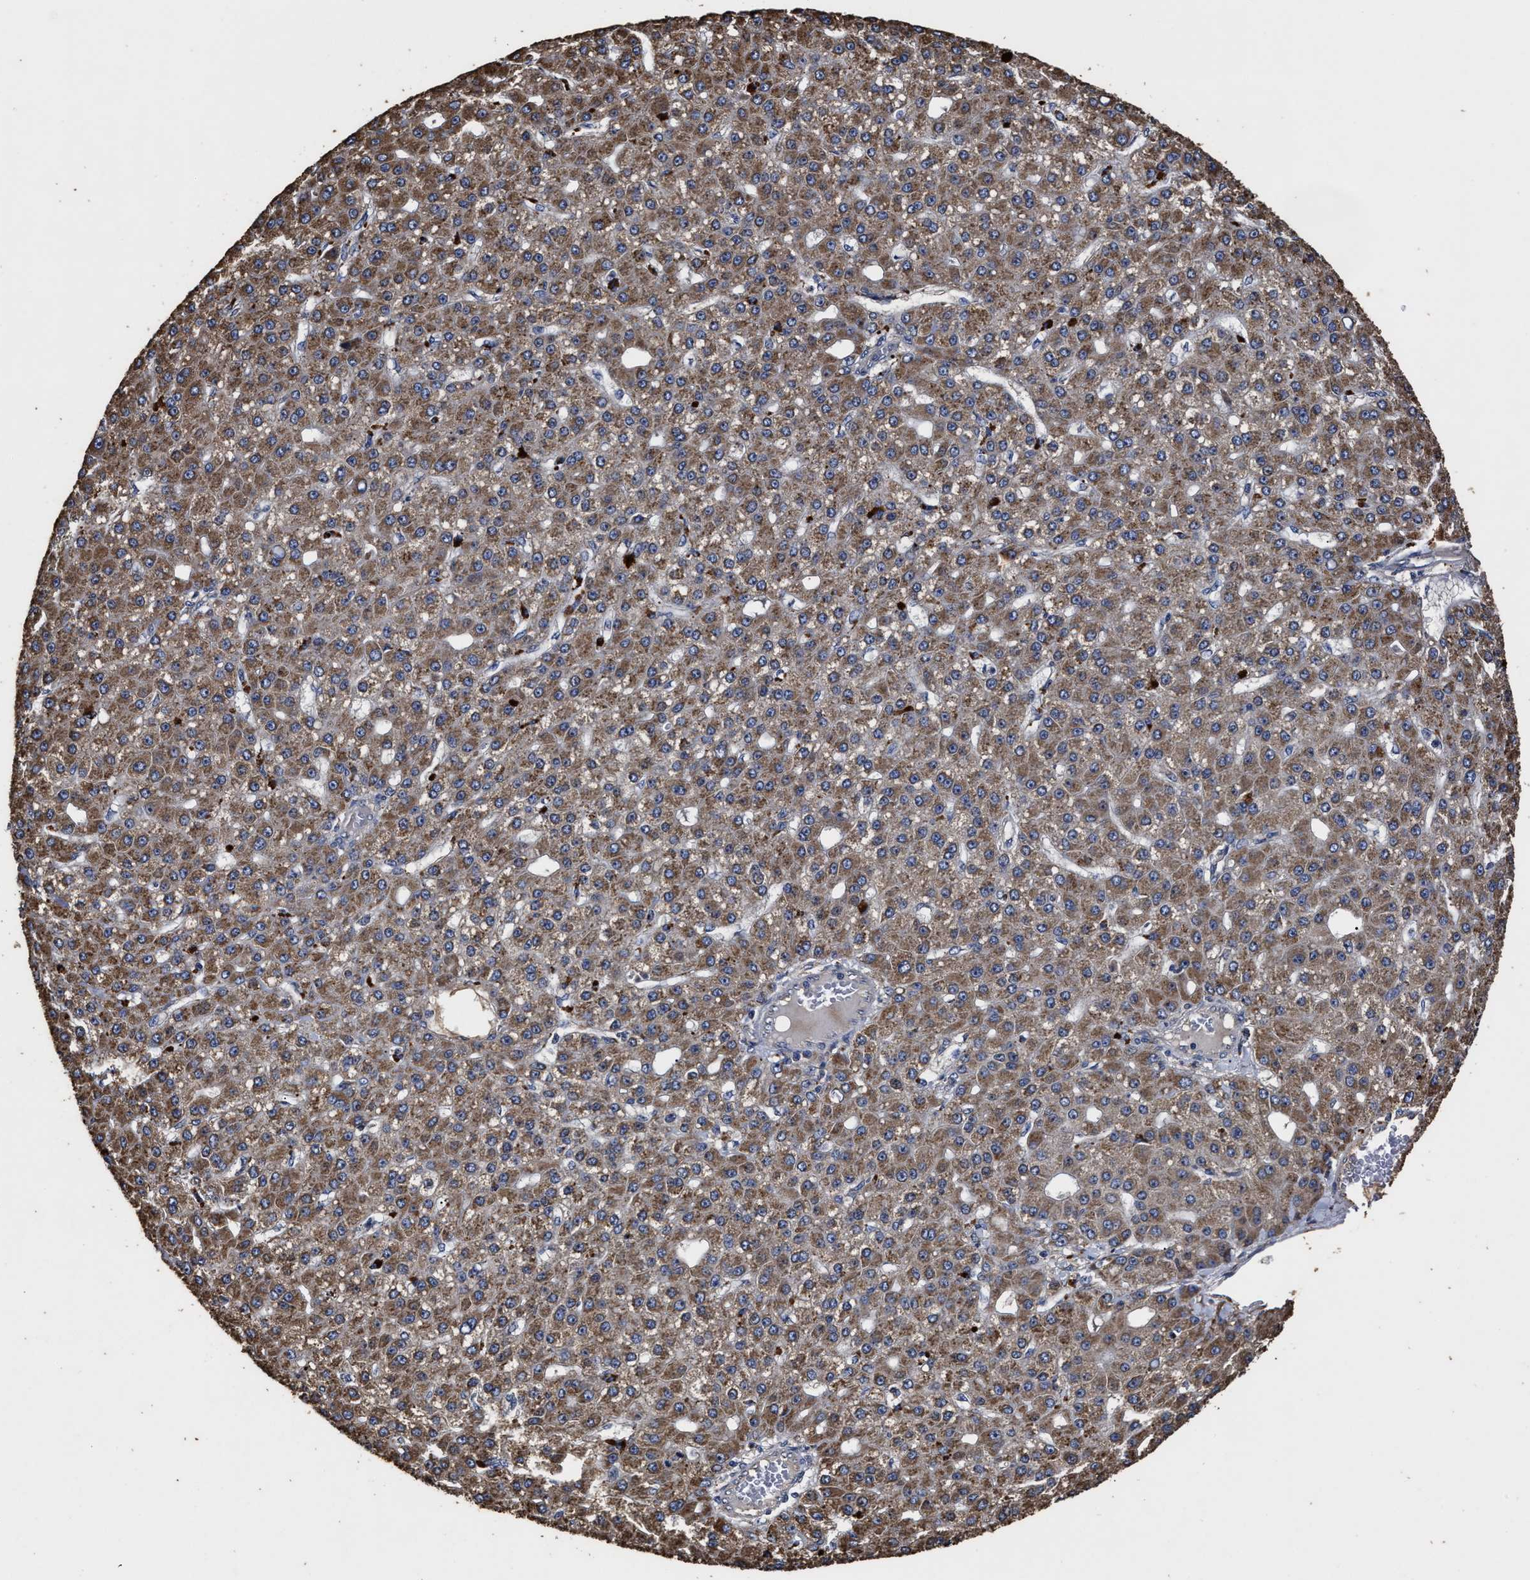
{"staining": {"intensity": "moderate", "quantity": ">75%", "location": "cytoplasmic/membranous"}, "tissue": "liver cancer", "cell_type": "Tumor cells", "image_type": "cancer", "snomed": [{"axis": "morphology", "description": "Carcinoma, Hepatocellular, NOS"}, {"axis": "topography", "description": "Liver"}], "caption": "A histopathology image showing moderate cytoplasmic/membranous positivity in approximately >75% of tumor cells in liver cancer, as visualized by brown immunohistochemical staining.", "gene": "PPM1K", "patient": {"sex": "male", "age": 67}}